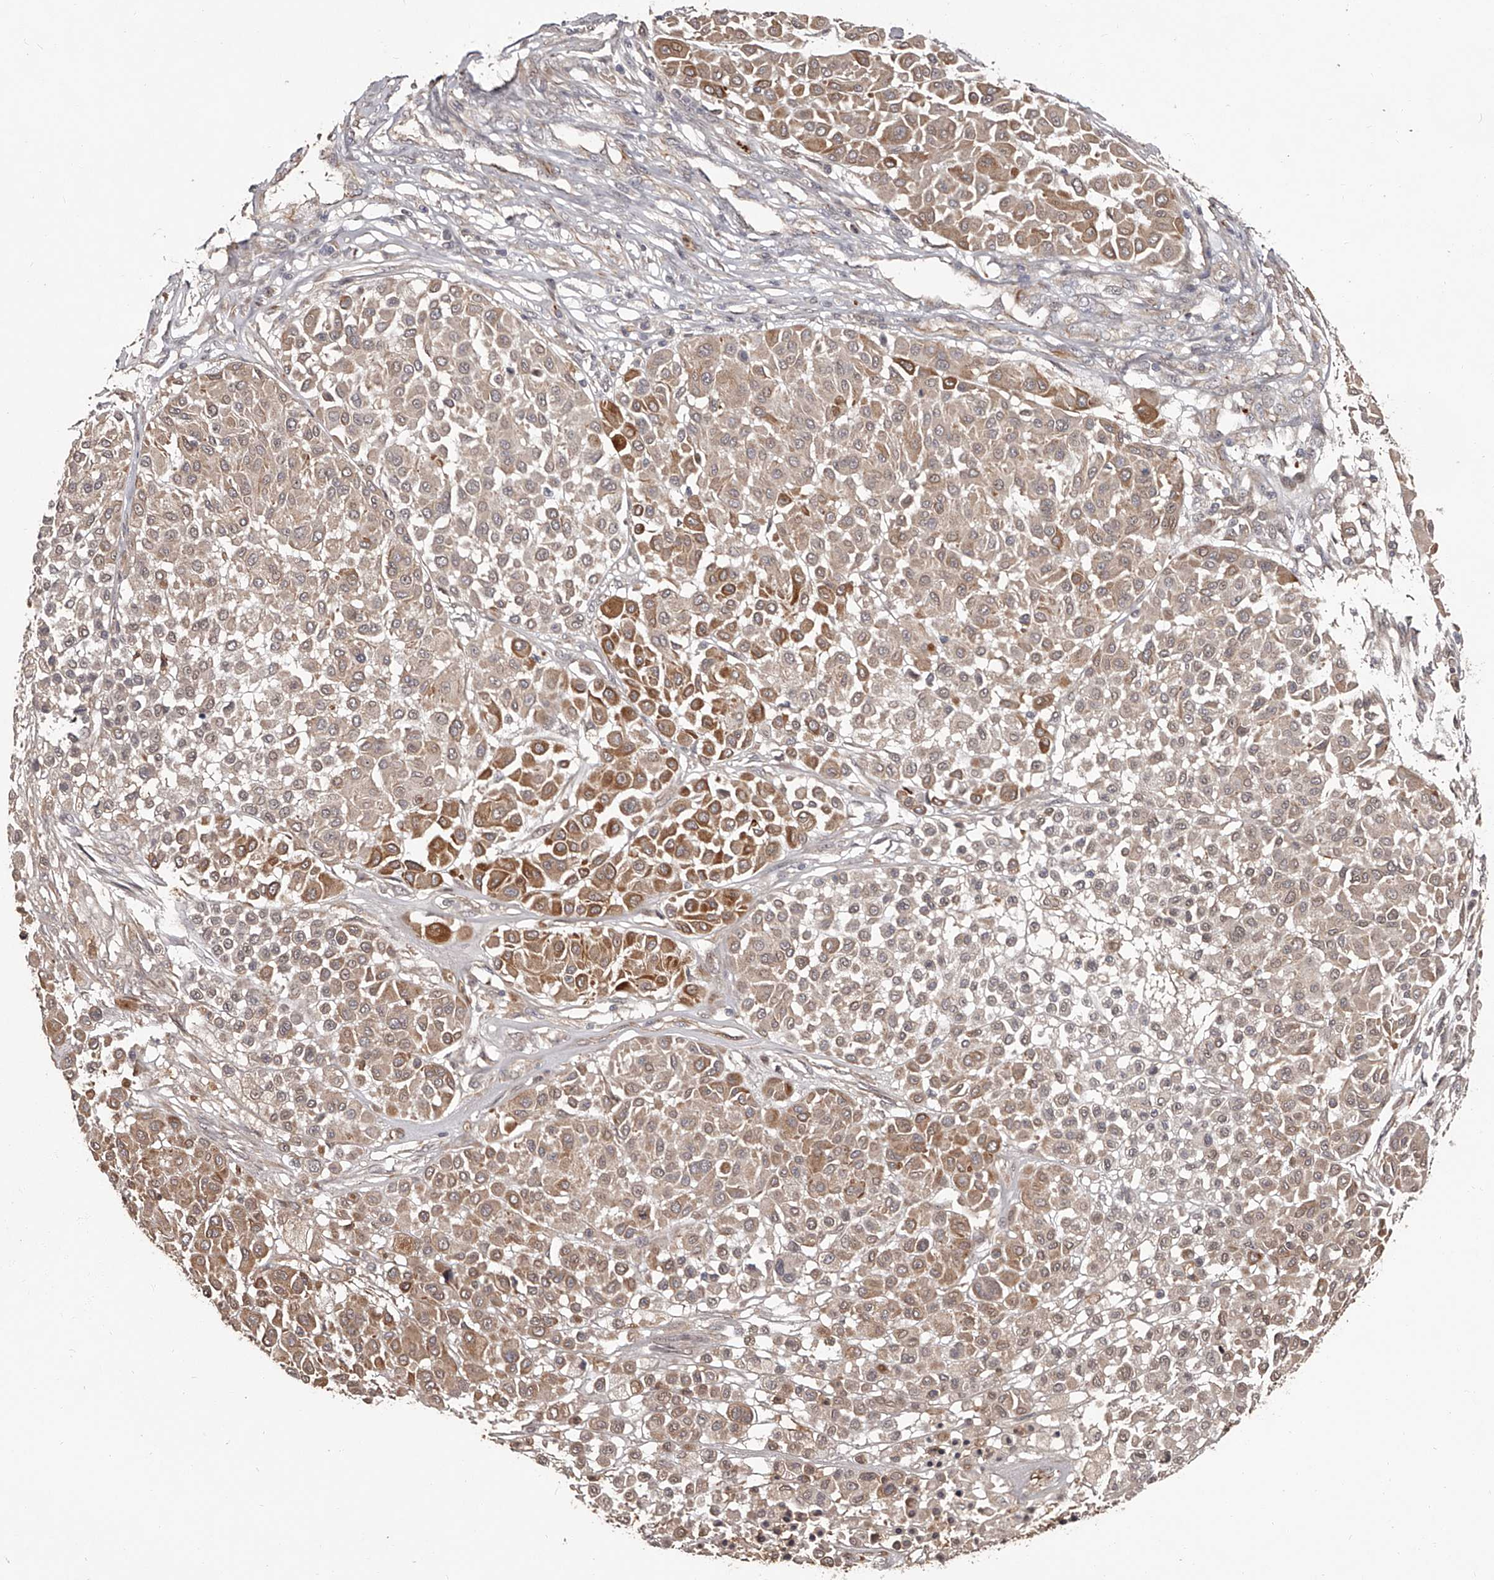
{"staining": {"intensity": "moderate", "quantity": "25%-75%", "location": "cytoplasmic/membranous"}, "tissue": "melanoma", "cell_type": "Tumor cells", "image_type": "cancer", "snomed": [{"axis": "morphology", "description": "Malignant melanoma, Metastatic site"}, {"axis": "topography", "description": "Soft tissue"}], "caption": "A photomicrograph showing moderate cytoplasmic/membranous expression in approximately 25%-75% of tumor cells in malignant melanoma (metastatic site), as visualized by brown immunohistochemical staining.", "gene": "URGCP", "patient": {"sex": "male", "age": 41}}